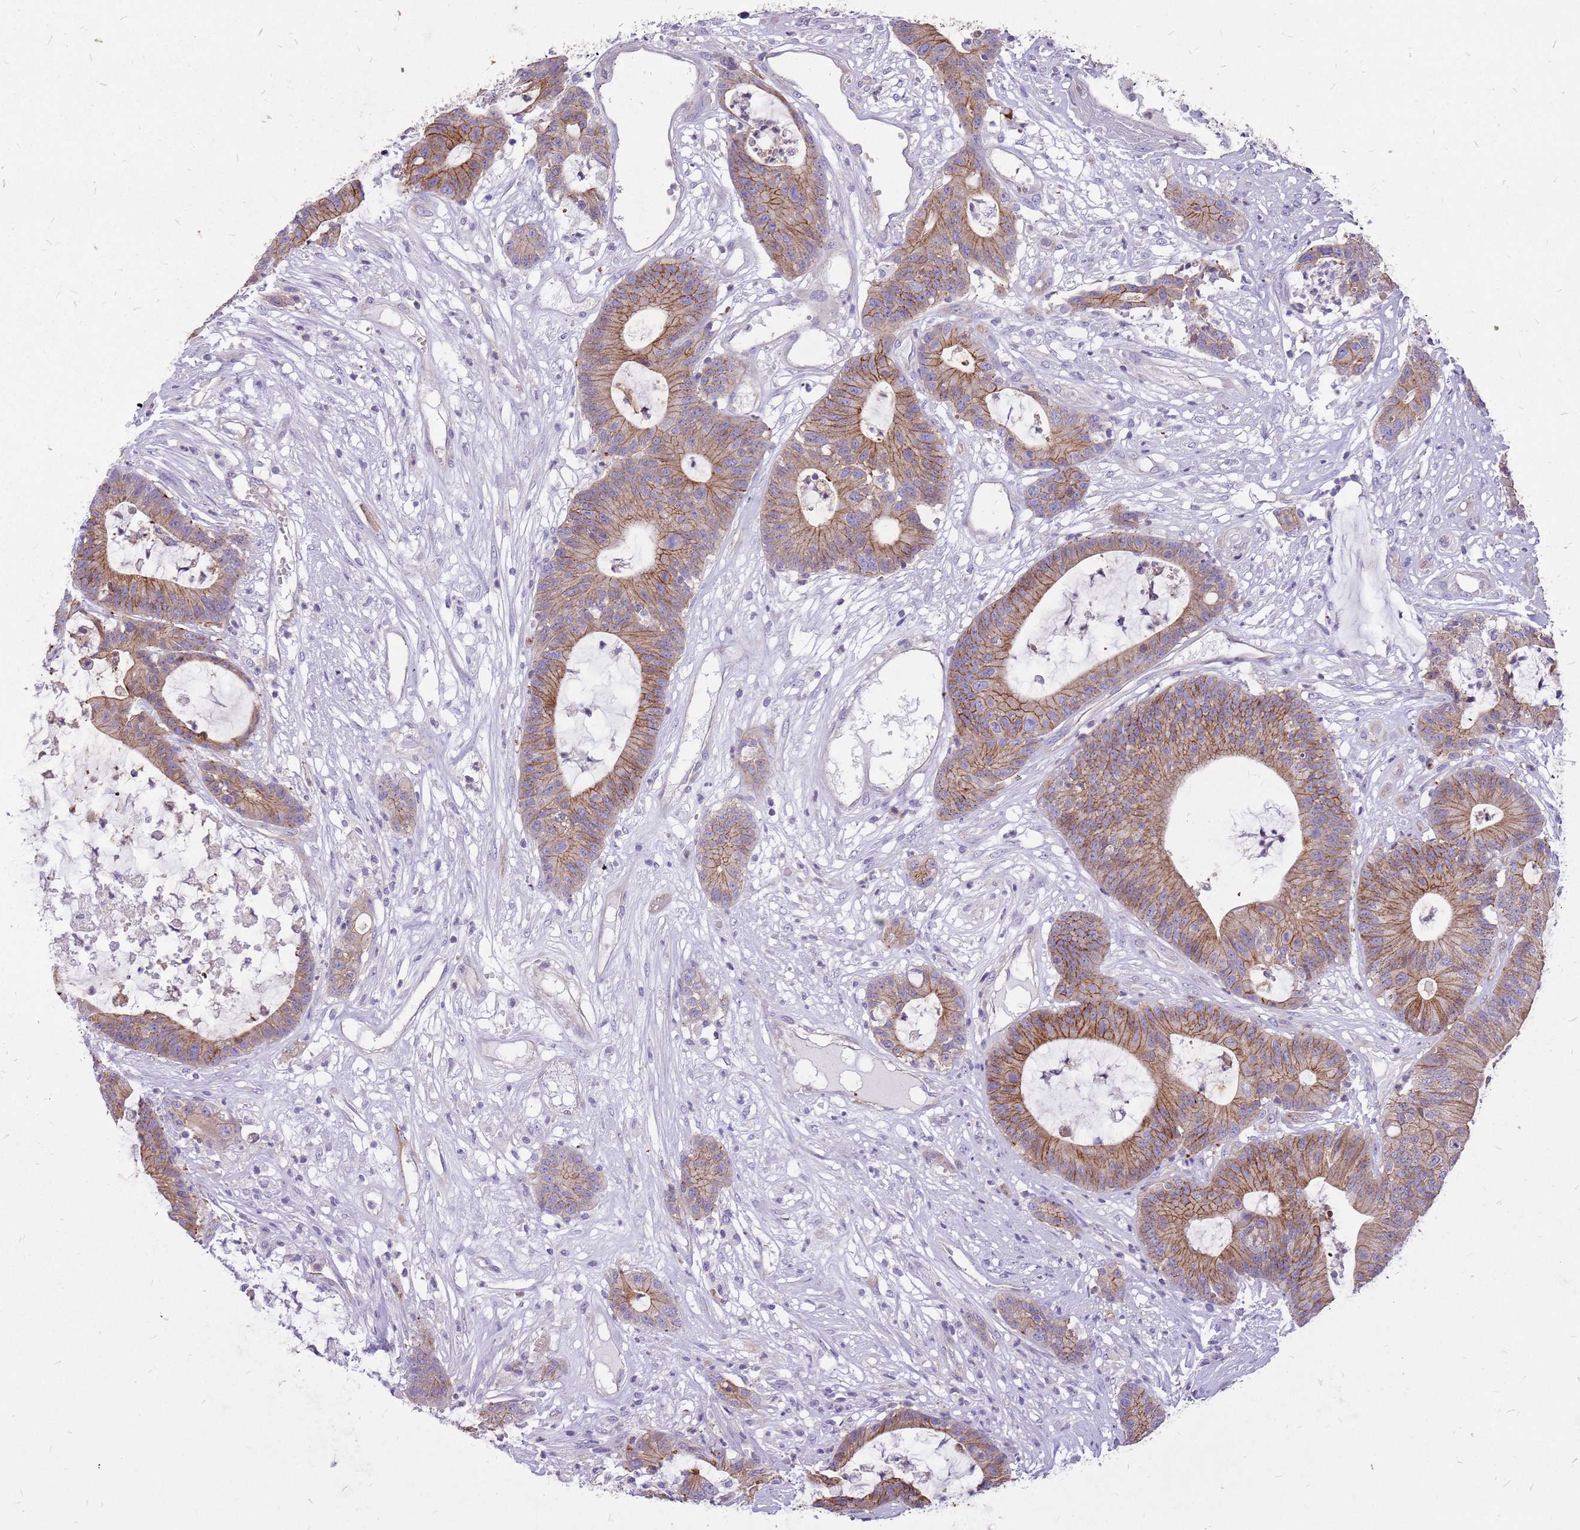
{"staining": {"intensity": "moderate", "quantity": ">75%", "location": "cytoplasmic/membranous"}, "tissue": "colorectal cancer", "cell_type": "Tumor cells", "image_type": "cancer", "snomed": [{"axis": "morphology", "description": "Adenocarcinoma, NOS"}, {"axis": "topography", "description": "Colon"}], "caption": "Colorectal adenocarcinoma stained with DAB immunohistochemistry reveals medium levels of moderate cytoplasmic/membranous expression in approximately >75% of tumor cells. (IHC, brightfield microscopy, high magnification).", "gene": "WDR90", "patient": {"sex": "female", "age": 84}}